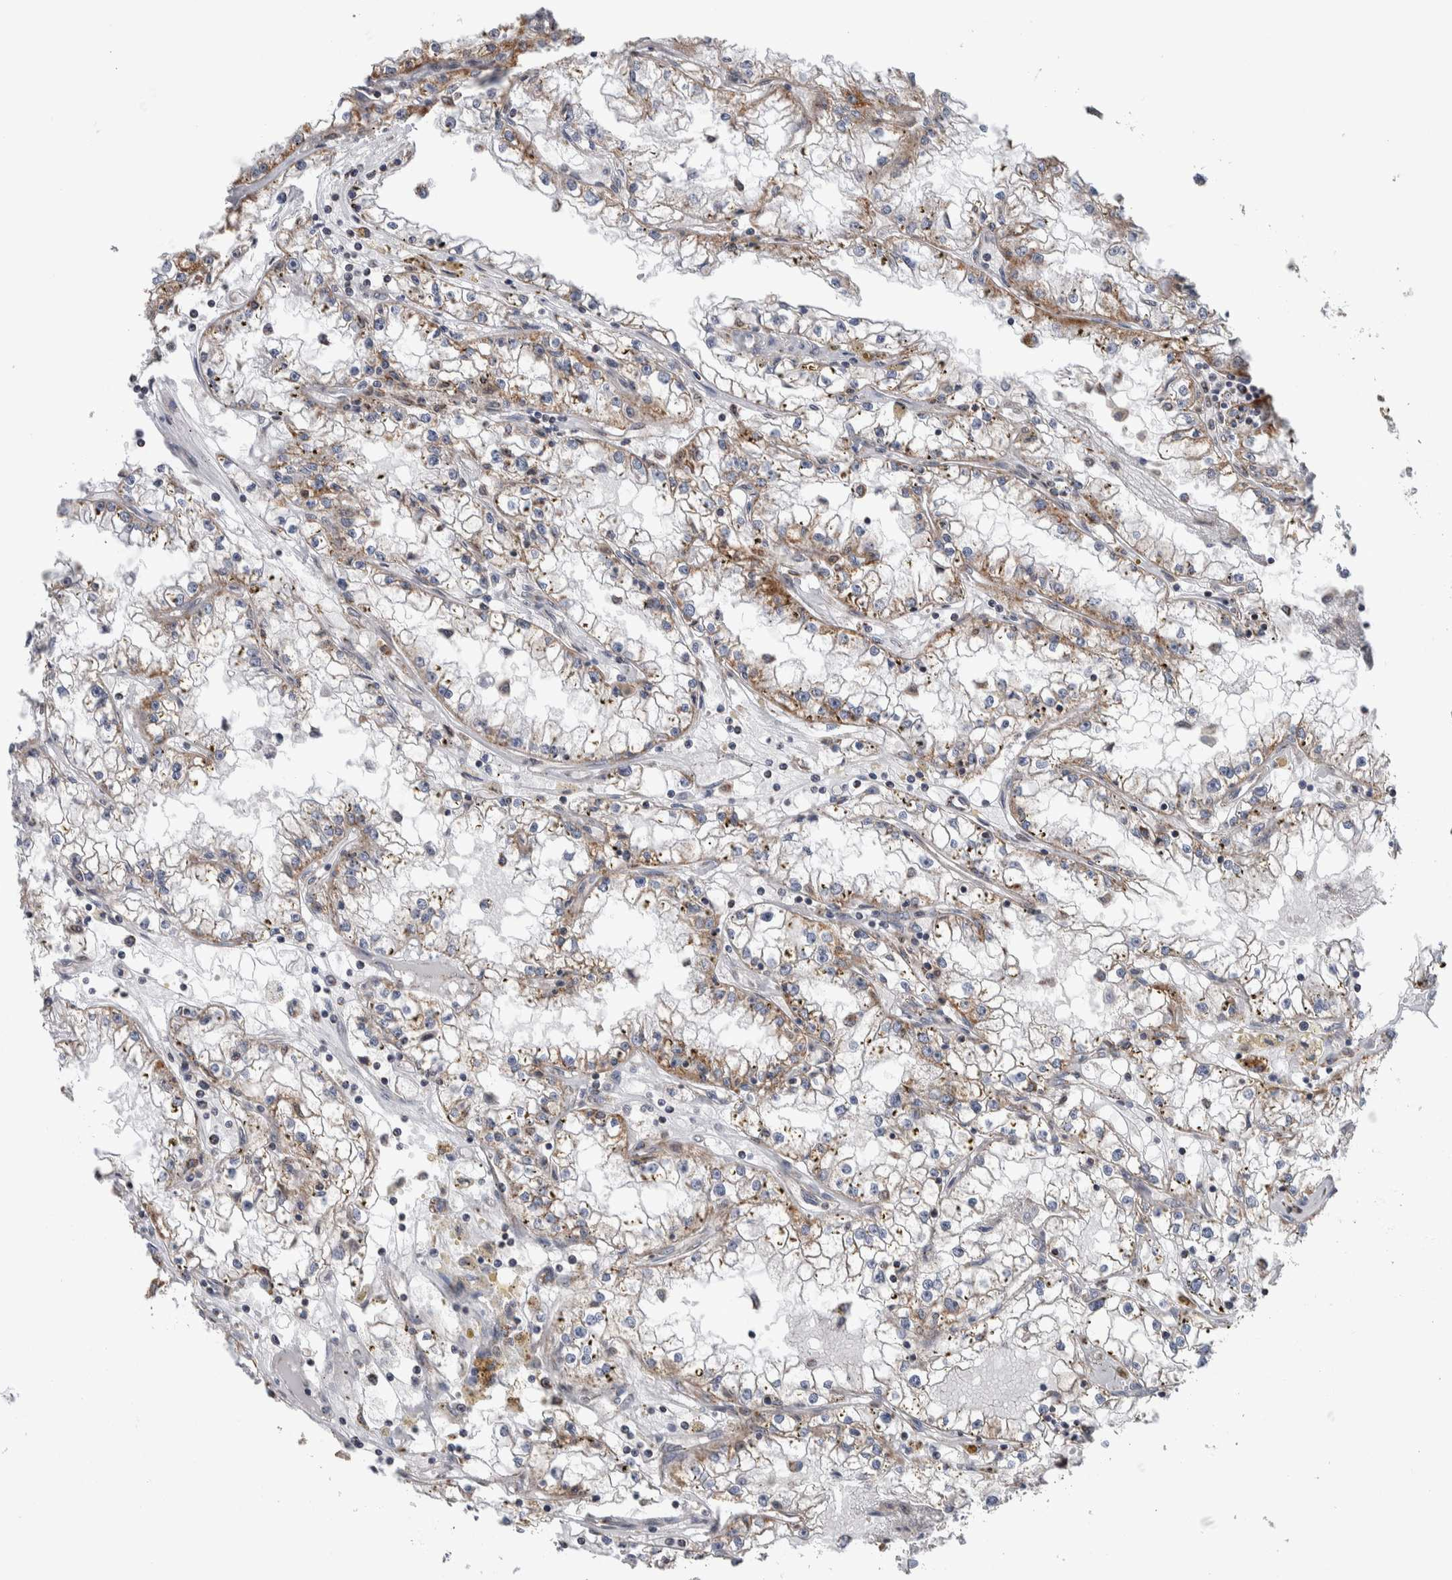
{"staining": {"intensity": "moderate", "quantity": ">75%", "location": "cytoplasmic/membranous"}, "tissue": "renal cancer", "cell_type": "Tumor cells", "image_type": "cancer", "snomed": [{"axis": "morphology", "description": "Adenocarcinoma, NOS"}, {"axis": "topography", "description": "Kidney"}], "caption": "Immunohistochemistry of human adenocarcinoma (renal) demonstrates medium levels of moderate cytoplasmic/membranous expression in about >75% of tumor cells. The protein is shown in brown color, while the nuclei are stained blue.", "gene": "ETFA", "patient": {"sex": "male", "age": 56}}